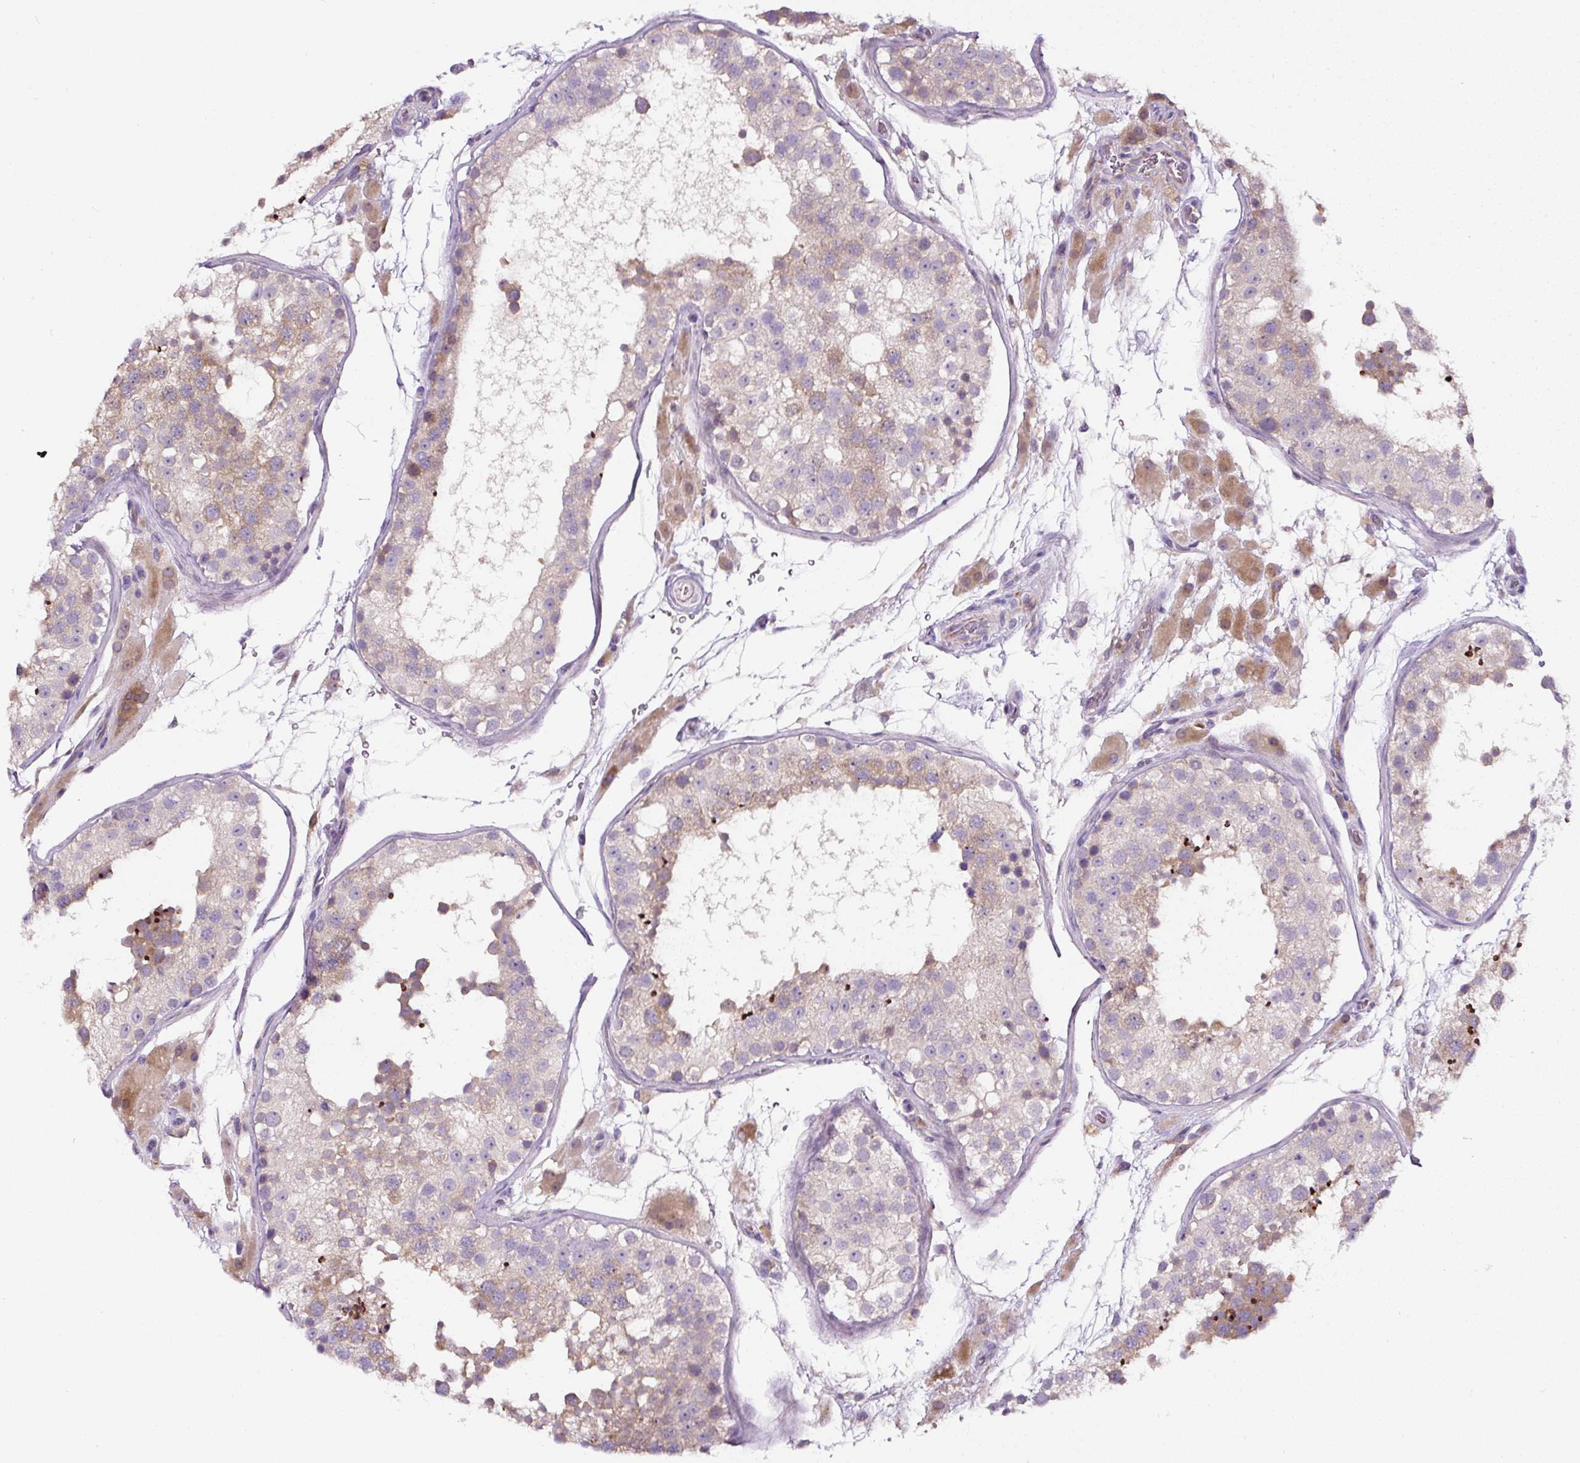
{"staining": {"intensity": "moderate", "quantity": "<25%", "location": "cytoplasmic/membranous"}, "tissue": "testis", "cell_type": "Cells in seminiferous ducts", "image_type": "normal", "snomed": [{"axis": "morphology", "description": "Normal tissue, NOS"}, {"axis": "topography", "description": "Testis"}], "caption": "An immunohistochemistry (IHC) image of normal tissue is shown. Protein staining in brown shows moderate cytoplasmic/membranous positivity in testis within cells in seminiferous ducts.", "gene": "HPS4", "patient": {"sex": "male", "age": 26}}